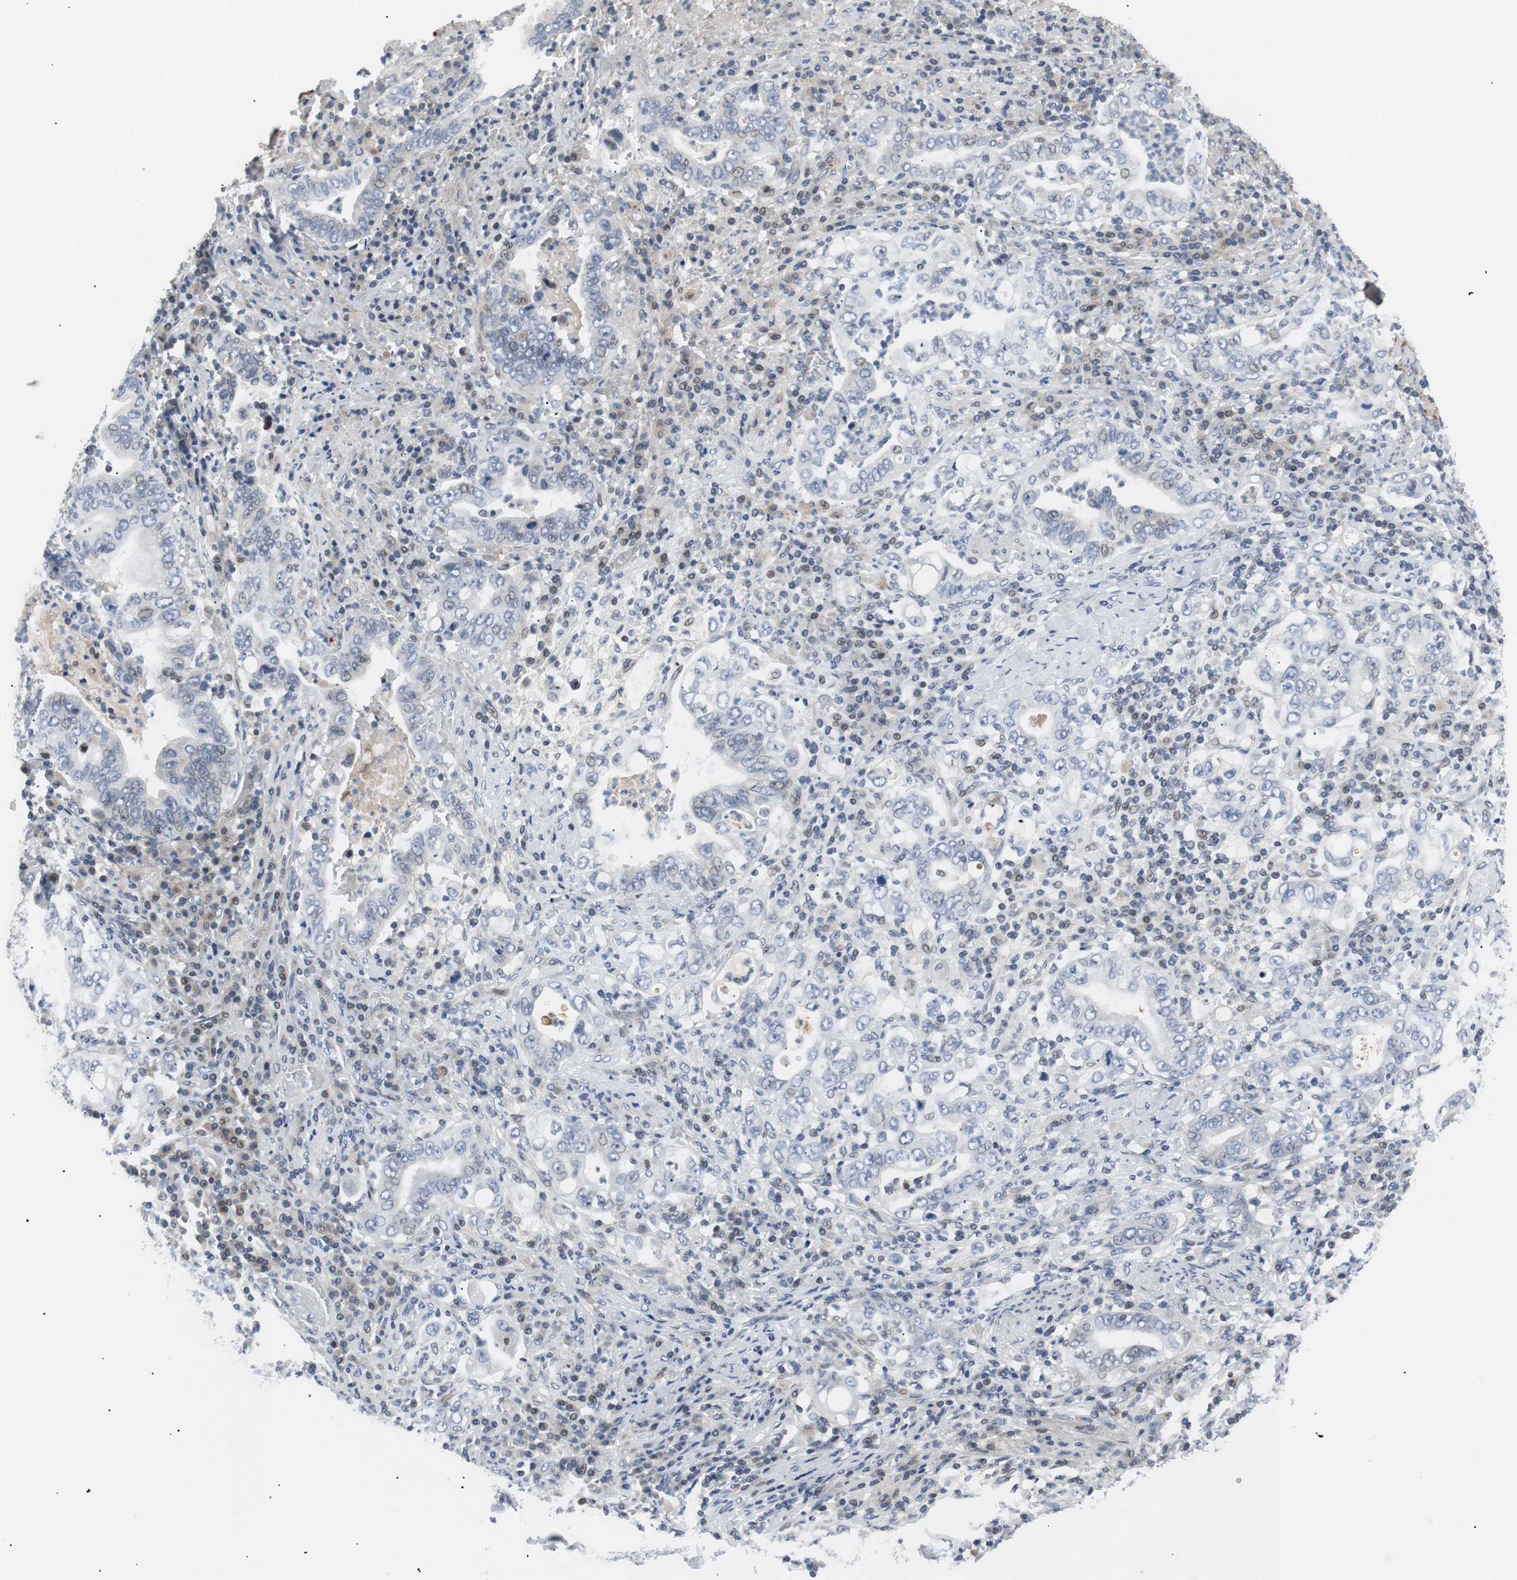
{"staining": {"intensity": "weak", "quantity": "<25%", "location": "nuclear"}, "tissue": "stomach cancer", "cell_type": "Tumor cells", "image_type": "cancer", "snomed": [{"axis": "morphology", "description": "Normal tissue, NOS"}, {"axis": "morphology", "description": "Adenocarcinoma, NOS"}, {"axis": "topography", "description": "Esophagus"}, {"axis": "topography", "description": "Stomach, upper"}, {"axis": "topography", "description": "Peripheral nerve tissue"}], "caption": "The immunohistochemistry micrograph has no significant expression in tumor cells of stomach adenocarcinoma tissue.", "gene": "MAP2K4", "patient": {"sex": "male", "age": 62}}